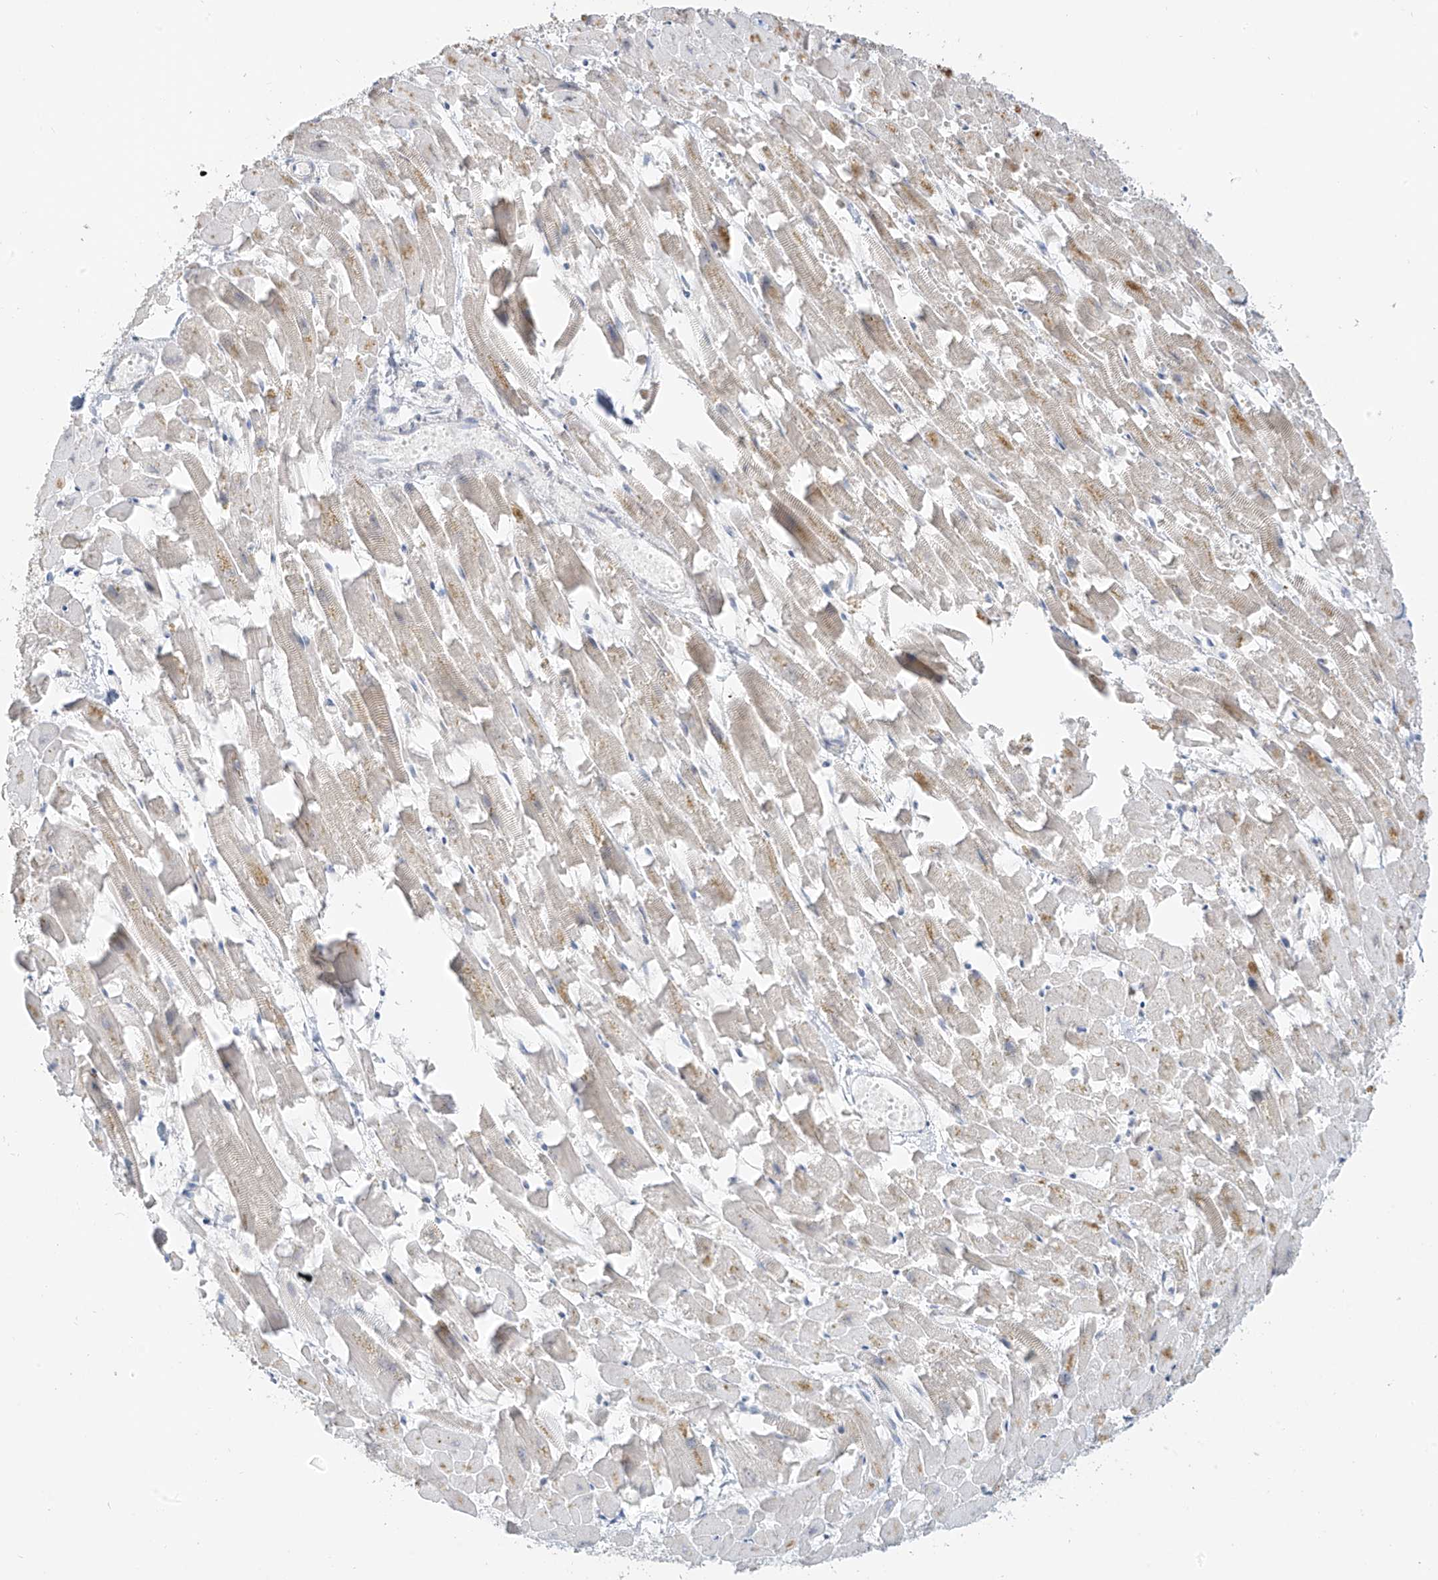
{"staining": {"intensity": "weak", "quantity": "<25%", "location": "cytoplasmic/membranous"}, "tissue": "heart muscle", "cell_type": "Cardiomyocytes", "image_type": "normal", "snomed": [{"axis": "morphology", "description": "Normal tissue, NOS"}, {"axis": "topography", "description": "Heart"}], "caption": "DAB (3,3'-diaminobenzidine) immunohistochemical staining of benign human heart muscle demonstrates no significant positivity in cardiomyocytes.", "gene": "C2orf42", "patient": {"sex": "female", "age": 64}}